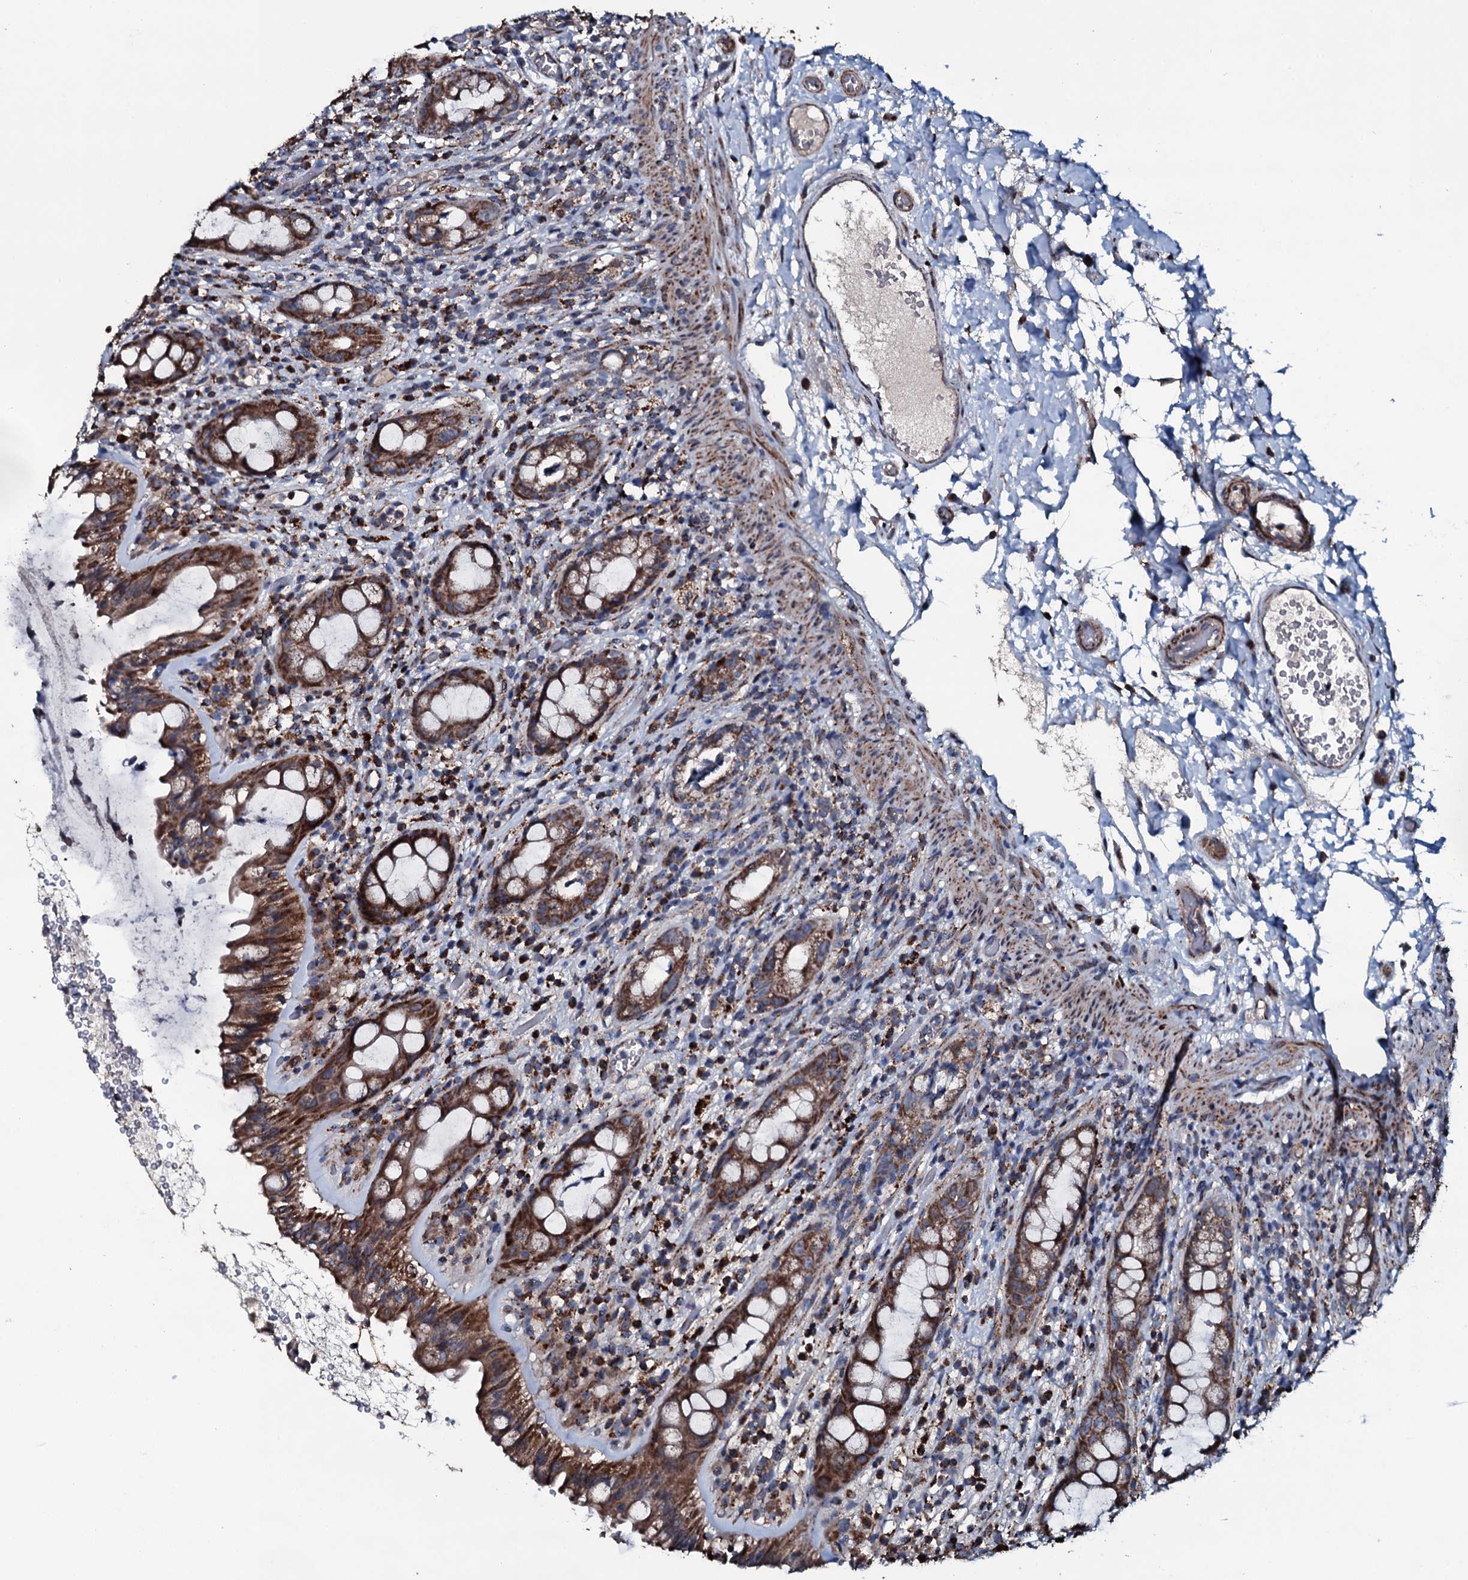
{"staining": {"intensity": "strong", "quantity": ">75%", "location": "cytoplasmic/membranous"}, "tissue": "rectum", "cell_type": "Glandular cells", "image_type": "normal", "snomed": [{"axis": "morphology", "description": "Normal tissue, NOS"}, {"axis": "topography", "description": "Rectum"}], "caption": "DAB (3,3'-diaminobenzidine) immunohistochemical staining of unremarkable rectum demonstrates strong cytoplasmic/membranous protein positivity in about >75% of glandular cells.", "gene": "DYNC2I2", "patient": {"sex": "female", "age": 57}}